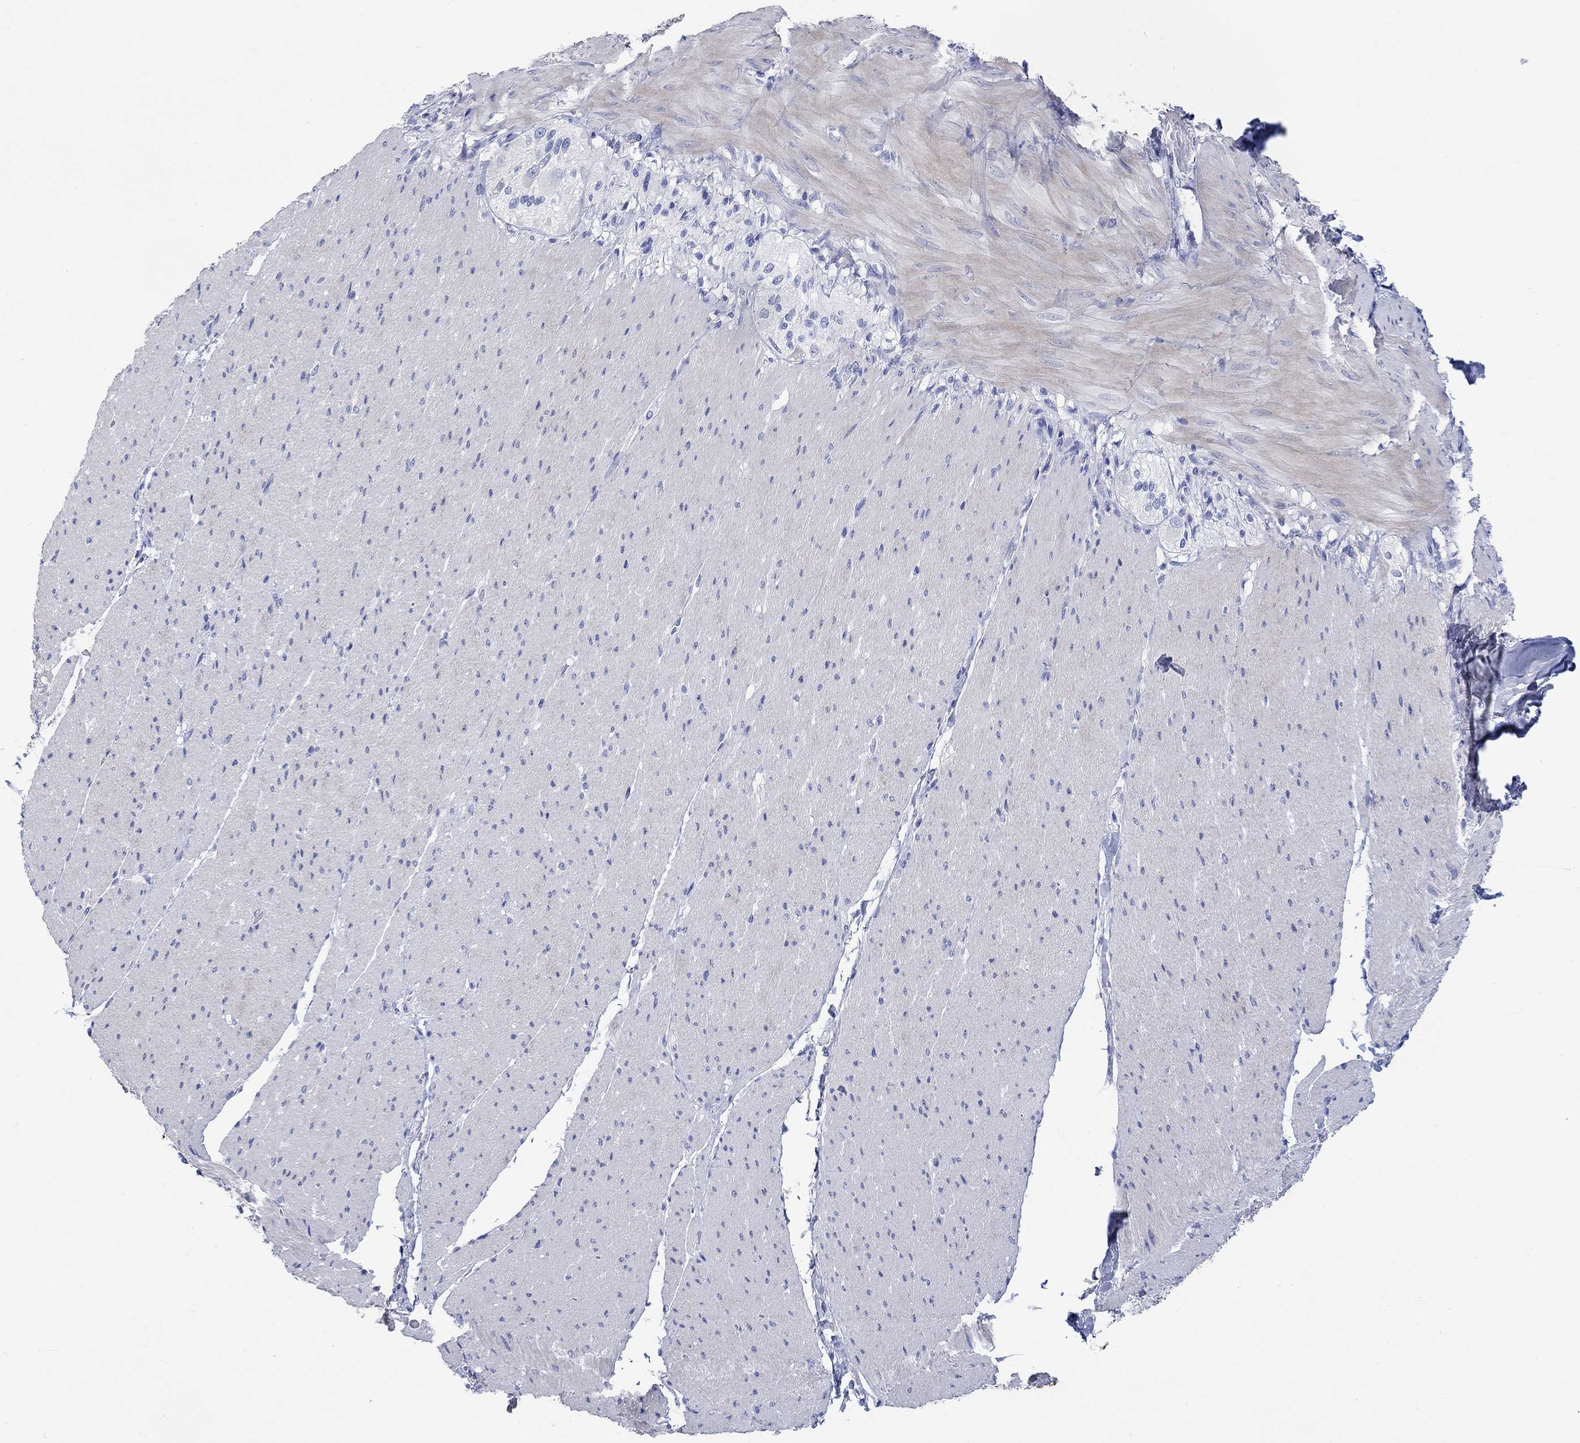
{"staining": {"intensity": "negative", "quantity": "none", "location": "none"}, "tissue": "adipose tissue", "cell_type": "Adipocytes", "image_type": "normal", "snomed": [{"axis": "morphology", "description": "Normal tissue, NOS"}, {"axis": "topography", "description": "Smooth muscle"}, {"axis": "topography", "description": "Duodenum"}, {"axis": "topography", "description": "Peripheral nerve tissue"}], "caption": "Human adipose tissue stained for a protein using immunohistochemistry (IHC) shows no expression in adipocytes.", "gene": "P2RY6", "patient": {"sex": "female", "age": 61}}